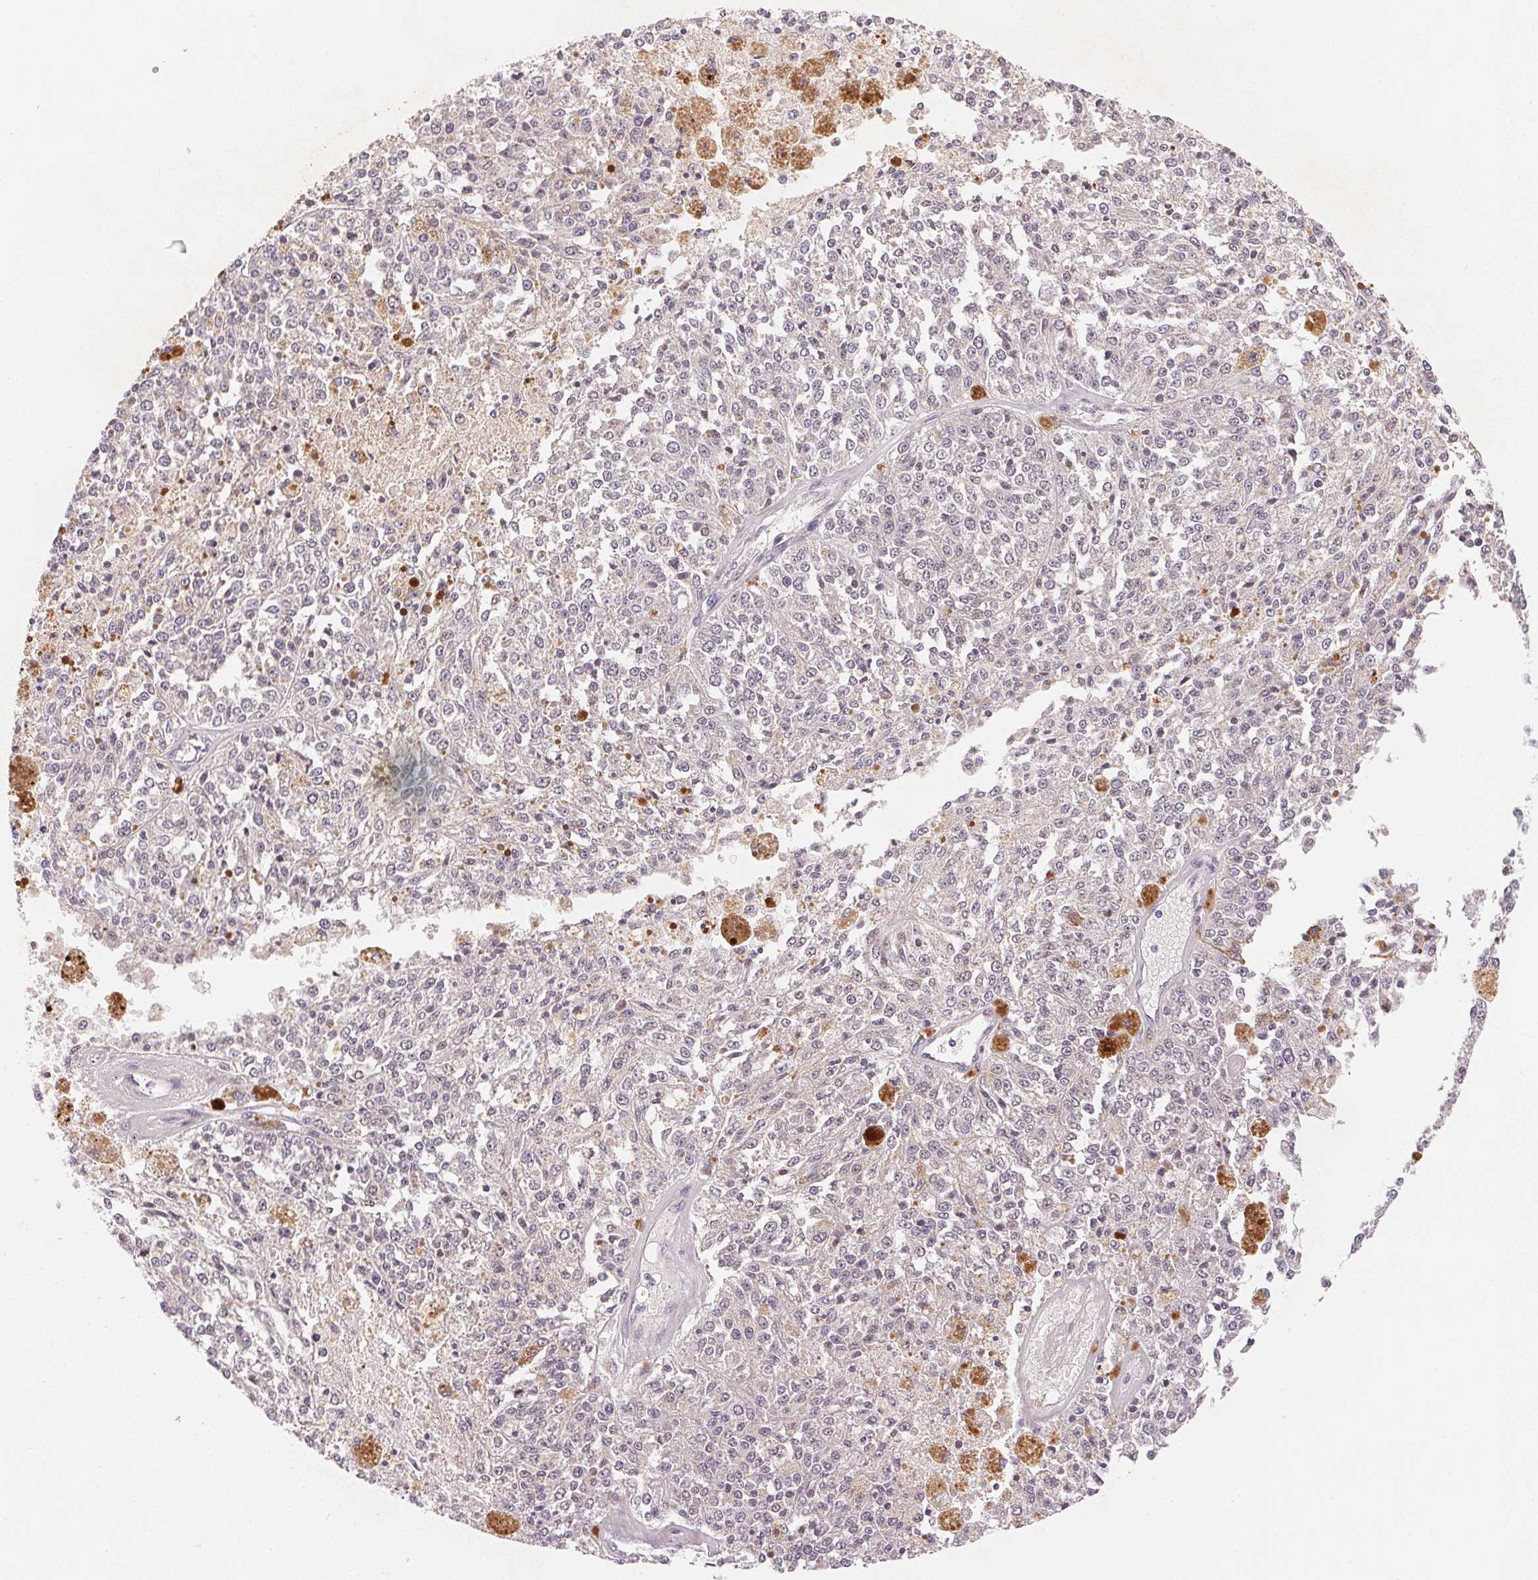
{"staining": {"intensity": "negative", "quantity": "none", "location": "none"}, "tissue": "melanoma", "cell_type": "Tumor cells", "image_type": "cancer", "snomed": [{"axis": "morphology", "description": "Malignant melanoma, Metastatic site"}, {"axis": "topography", "description": "Lymph node"}], "caption": "Human malignant melanoma (metastatic site) stained for a protein using IHC demonstrates no positivity in tumor cells.", "gene": "BNIP5", "patient": {"sex": "female", "age": 64}}